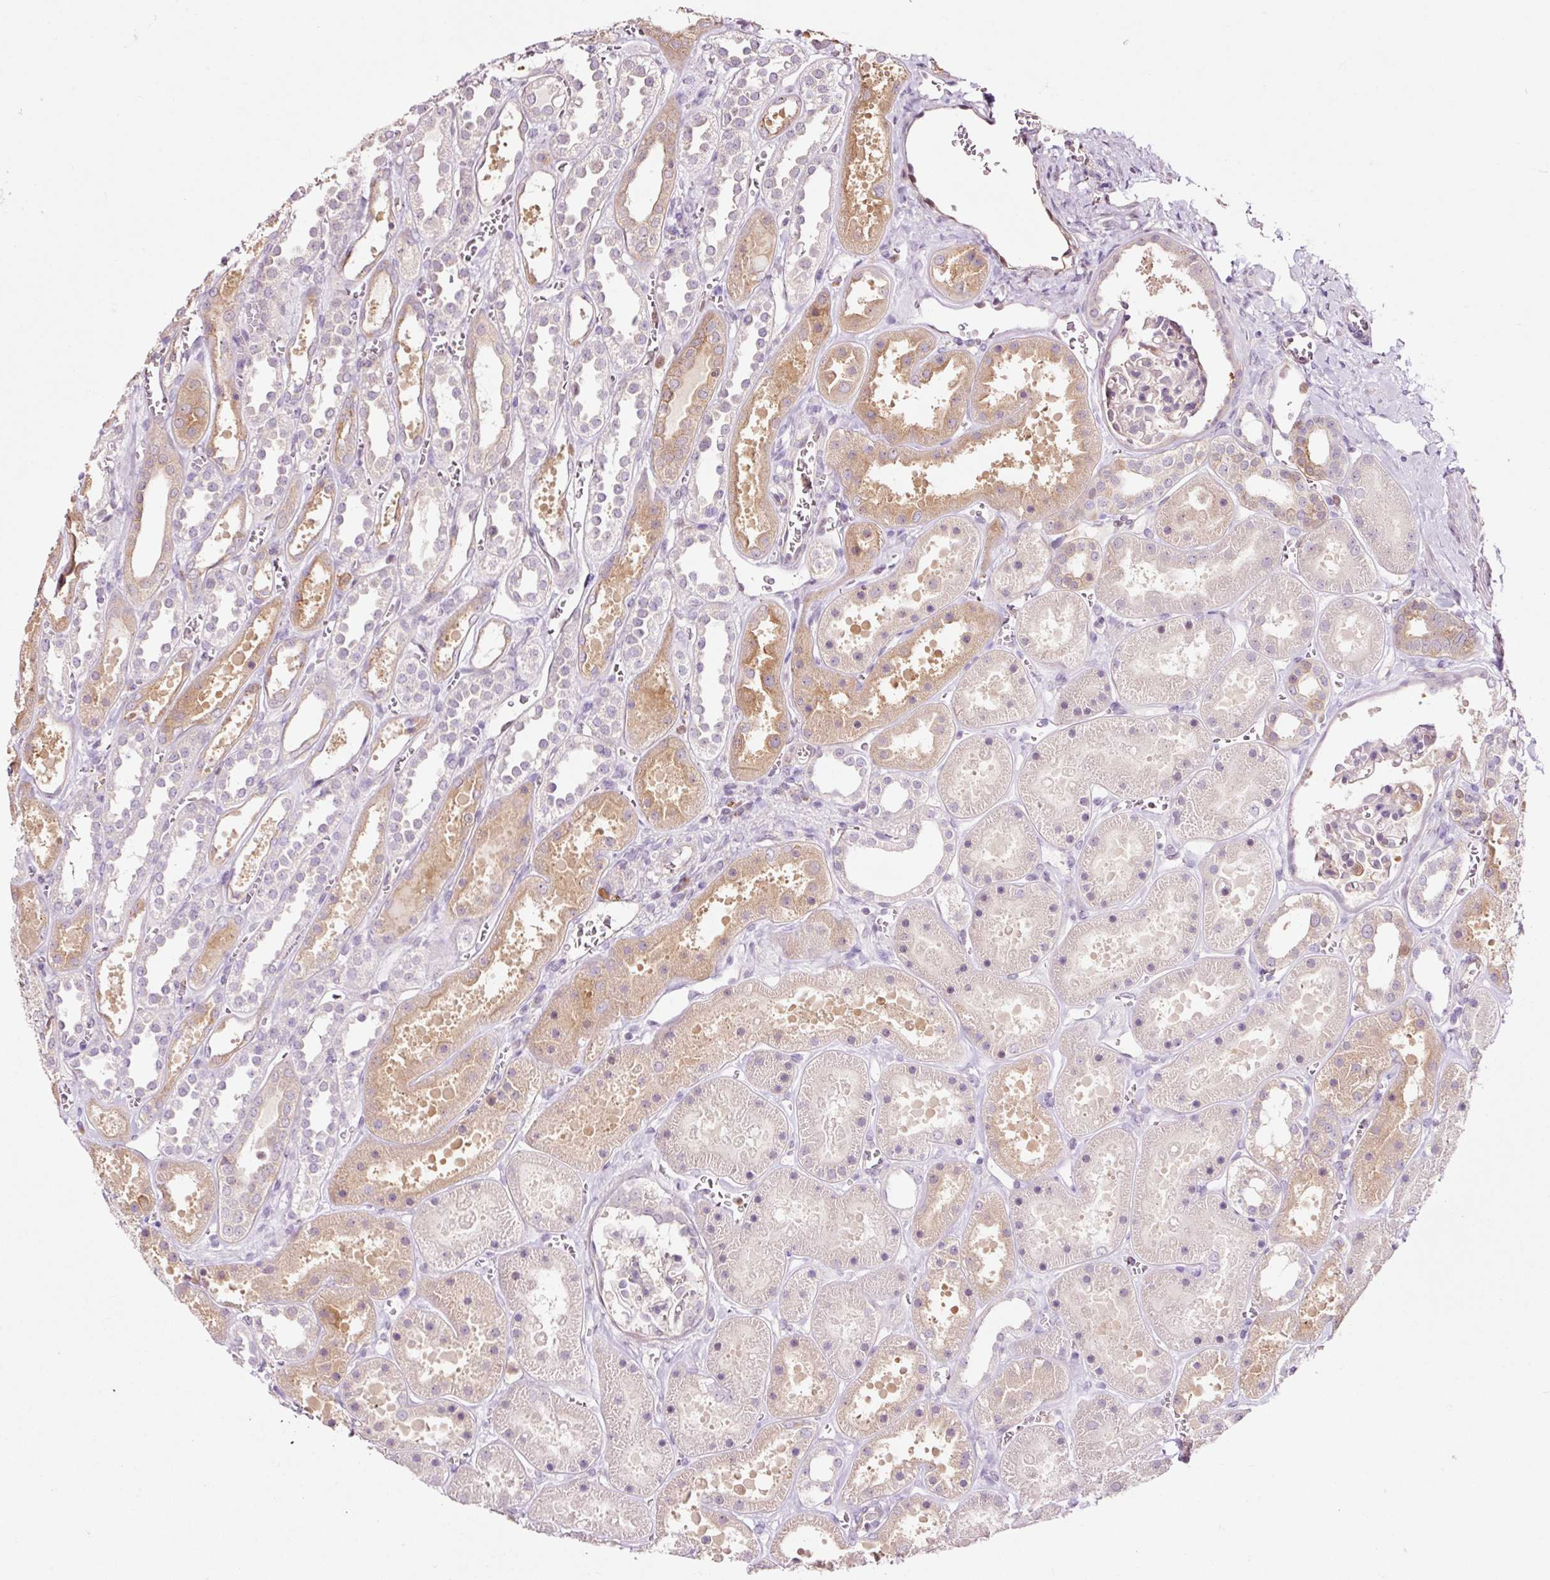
{"staining": {"intensity": "weak", "quantity": "<25%", "location": "cytoplasmic/membranous"}, "tissue": "kidney", "cell_type": "Cells in glomeruli", "image_type": "normal", "snomed": [{"axis": "morphology", "description": "Normal tissue, NOS"}, {"axis": "topography", "description": "Kidney"}], "caption": "Image shows no significant protein positivity in cells in glomeruli of unremarkable kidney.", "gene": "FBXL14", "patient": {"sex": "female", "age": 41}}